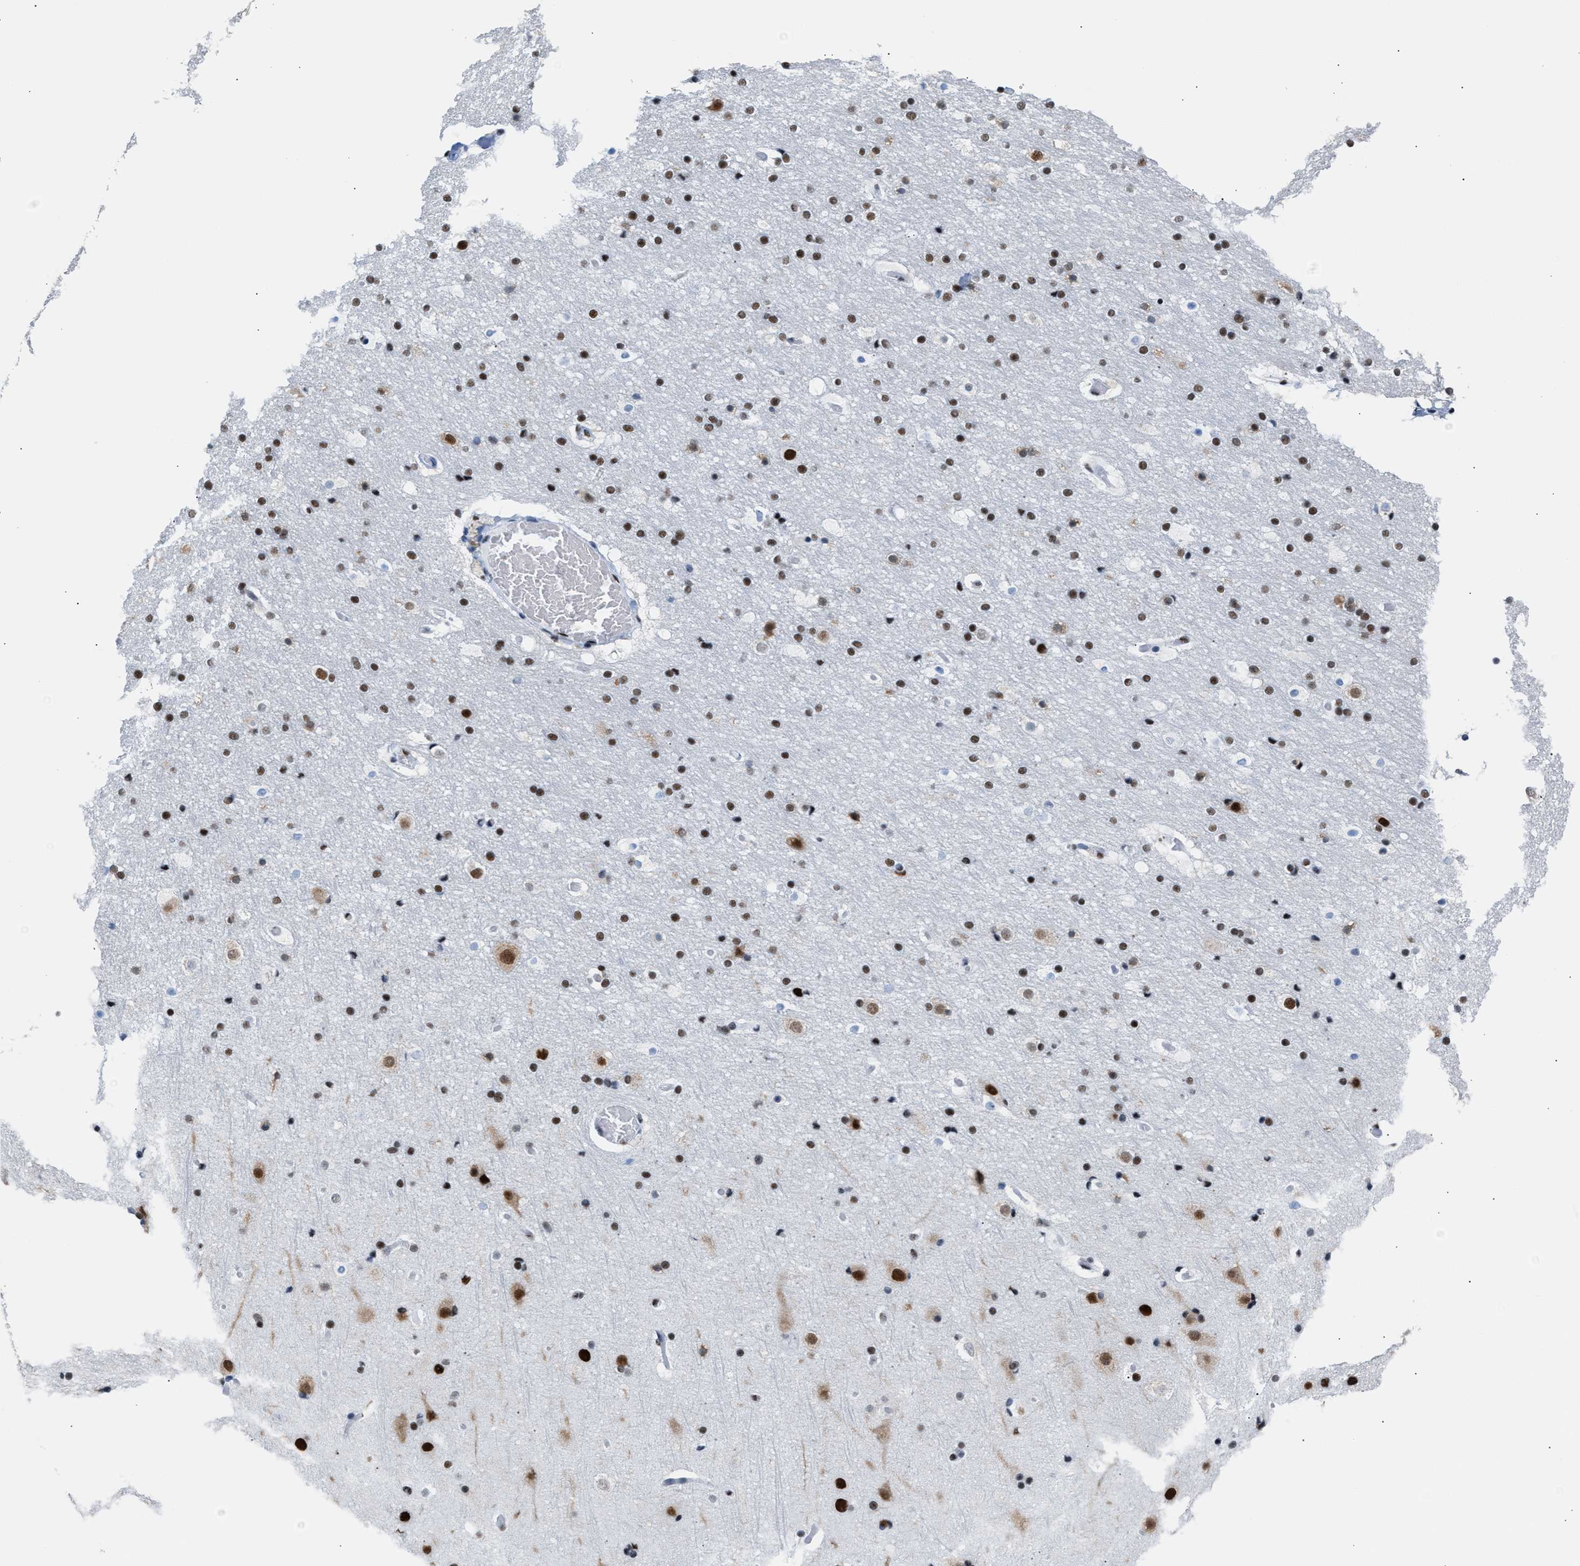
{"staining": {"intensity": "negative", "quantity": "none", "location": "none"}, "tissue": "cerebral cortex", "cell_type": "Endothelial cells", "image_type": "normal", "snomed": [{"axis": "morphology", "description": "Normal tissue, NOS"}, {"axis": "topography", "description": "Cerebral cortex"}], "caption": "Endothelial cells are negative for brown protein staining in unremarkable cerebral cortex. (DAB immunohistochemistry with hematoxylin counter stain).", "gene": "CCAR2", "patient": {"sex": "male", "age": 57}}